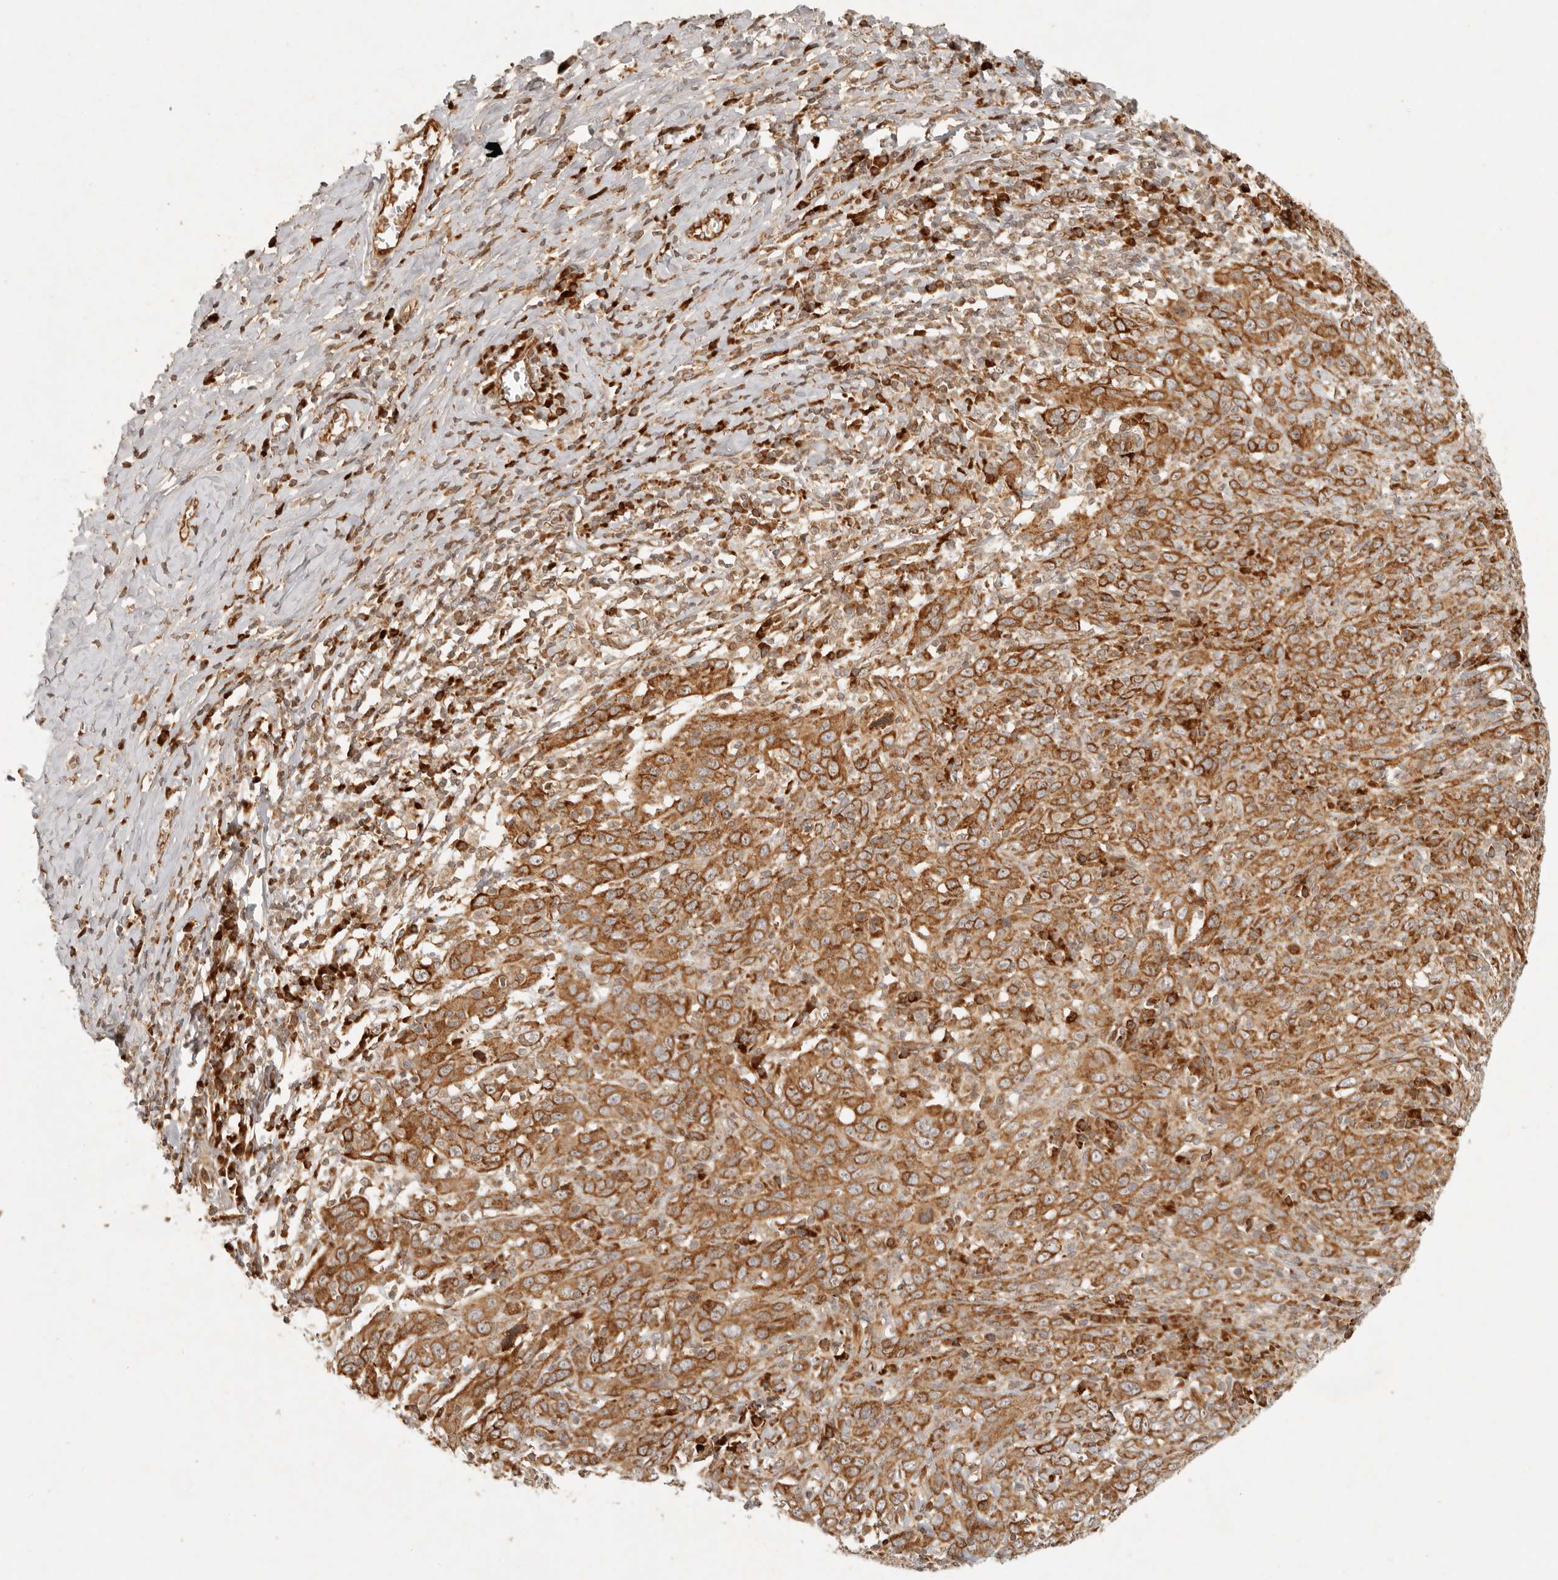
{"staining": {"intensity": "moderate", "quantity": ">75%", "location": "cytoplasmic/membranous"}, "tissue": "cervical cancer", "cell_type": "Tumor cells", "image_type": "cancer", "snomed": [{"axis": "morphology", "description": "Squamous cell carcinoma, NOS"}, {"axis": "topography", "description": "Cervix"}], "caption": "The immunohistochemical stain labels moderate cytoplasmic/membranous staining in tumor cells of cervical cancer tissue.", "gene": "KLHL38", "patient": {"sex": "female", "age": 46}}